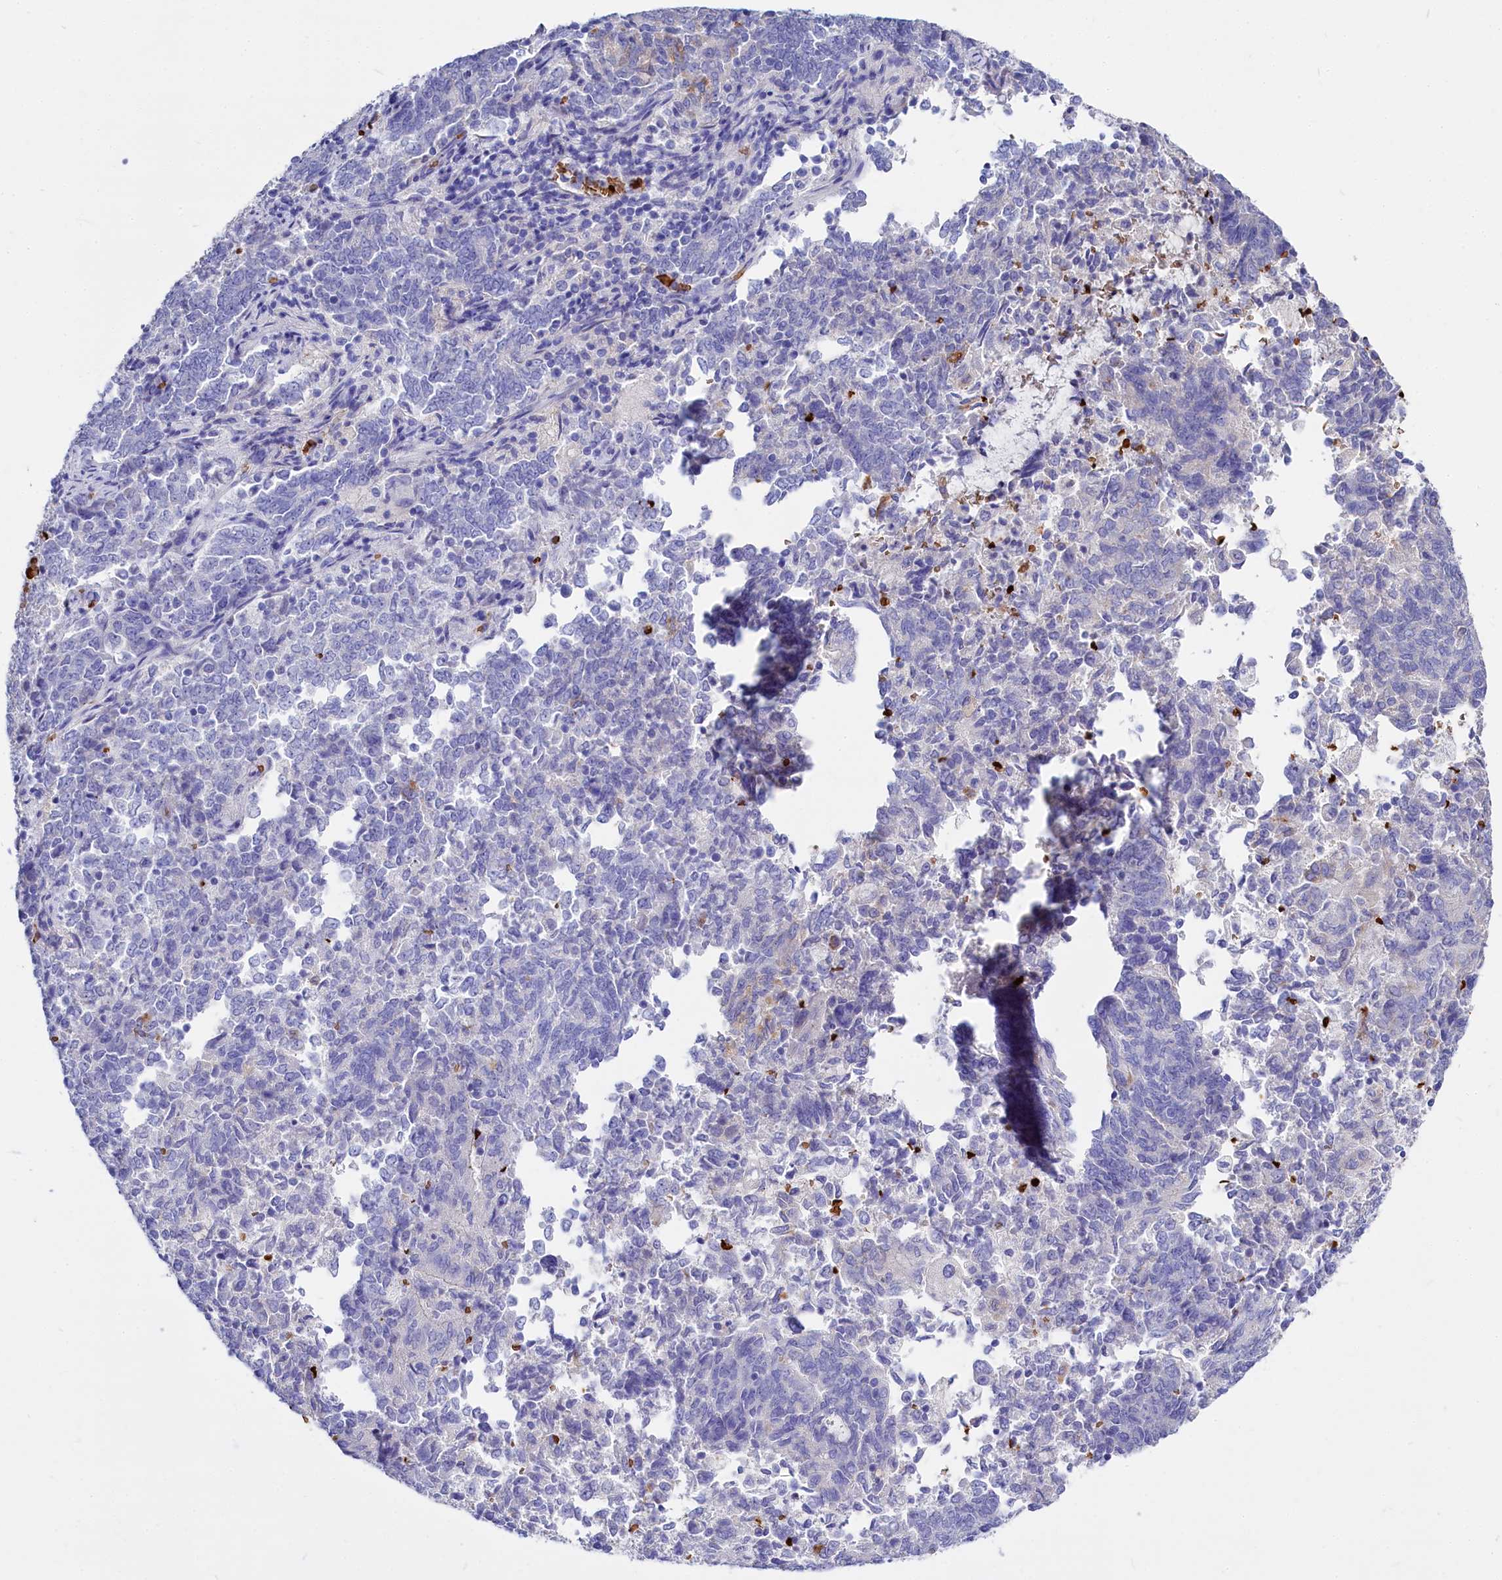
{"staining": {"intensity": "negative", "quantity": "none", "location": "none"}, "tissue": "endometrial cancer", "cell_type": "Tumor cells", "image_type": "cancer", "snomed": [{"axis": "morphology", "description": "Adenocarcinoma, NOS"}, {"axis": "topography", "description": "Endometrium"}], "caption": "Adenocarcinoma (endometrial) was stained to show a protein in brown. There is no significant expression in tumor cells.", "gene": "RPUSD3", "patient": {"sex": "female", "age": 80}}